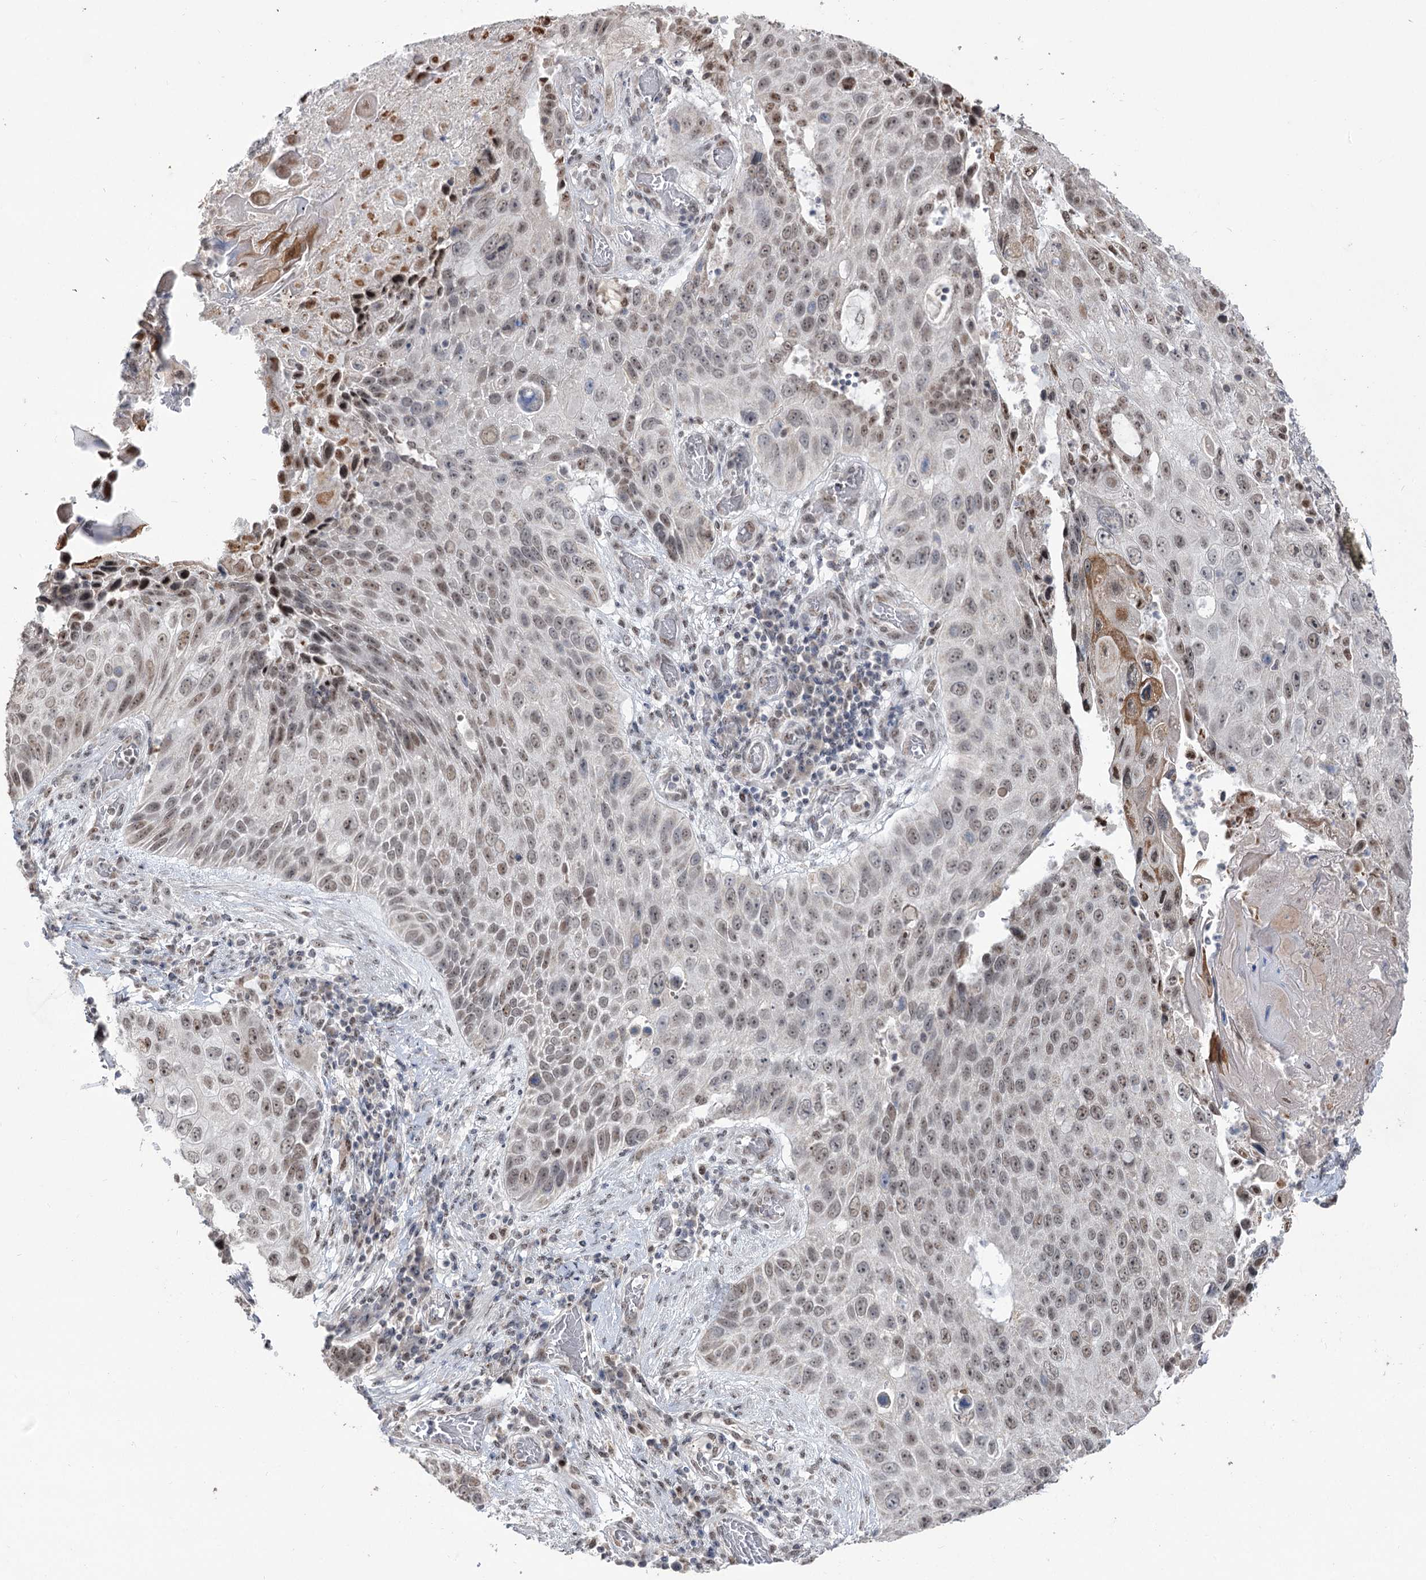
{"staining": {"intensity": "weak", "quantity": "25%-75%", "location": "cytoplasmic/membranous,nuclear"}, "tissue": "lung cancer", "cell_type": "Tumor cells", "image_type": "cancer", "snomed": [{"axis": "morphology", "description": "Squamous cell carcinoma, NOS"}, {"axis": "topography", "description": "Lung"}], "caption": "The histopathology image shows immunohistochemical staining of lung cancer. There is weak cytoplasmic/membranous and nuclear positivity is seen in about 25%-75% of tumor cells. The protein of interest is shown in brown color, while the nuclei are stained blue.", "gene": "RUFY4", "patient": {"sex": "male", "age": 61}}